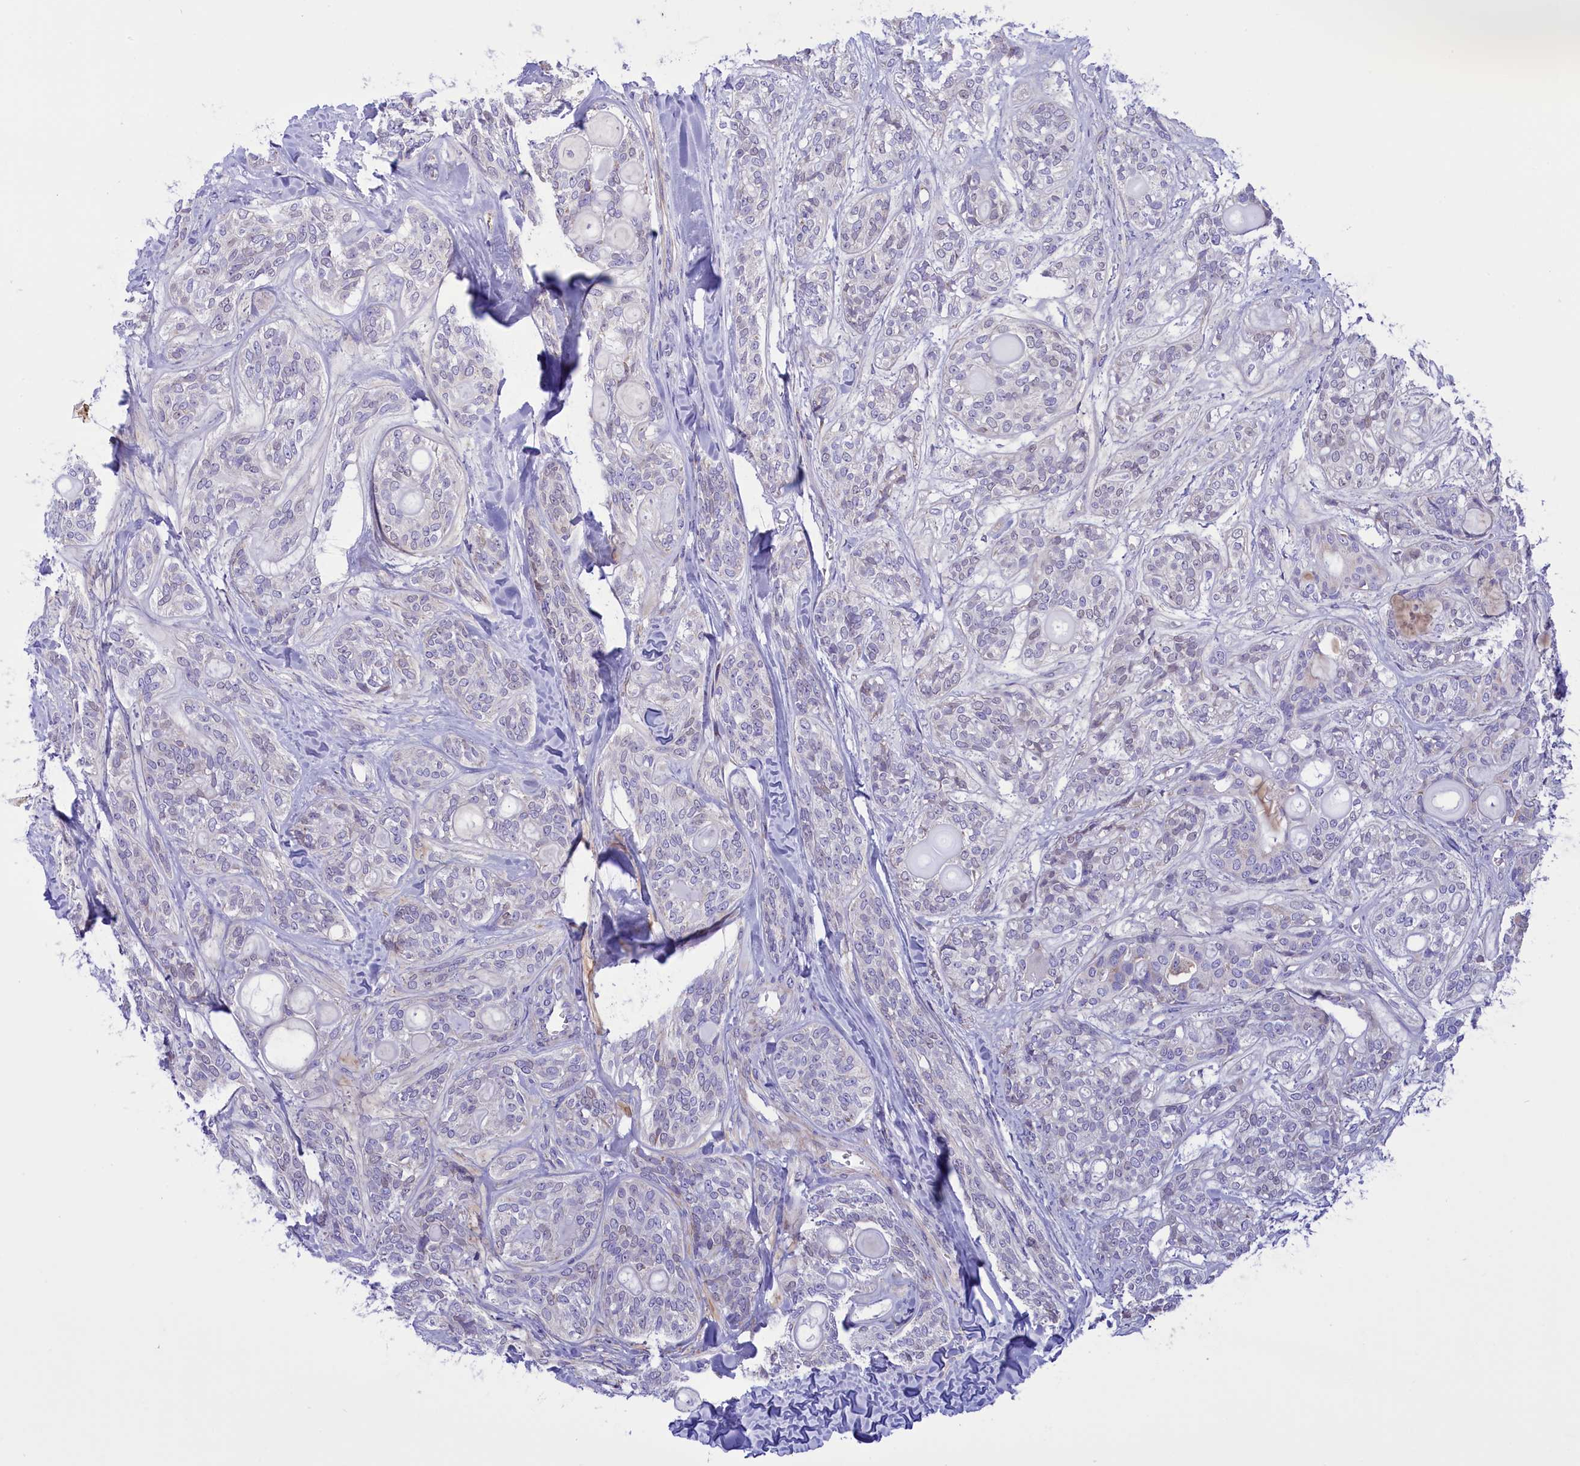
{"staining": {"intensity": "negative", "quantity": "none", "location": "none"}, "tissue": "head and neck cancer", "cell_type": "Tumor cells", "image_type": "cancer", "snomed": [{"axis": "morphology", "description": "Adenocarcinoma, NOS"}, {"axis": "topography", "description": "Head-Neck"}], "caption": "Immunohistochemistry (IHC) photomicrograph of human head and neck adenocarcinoma stained for a protein (brown), which demonstrates no positivity in tumor cells. (Stains: DAB IHC with hematoxylin counter stain, Microscopy: brightfield microscopy at high magnification).", "gene": "CORO7-PAM16", "patient": {"sex": "male", "age": 66}}